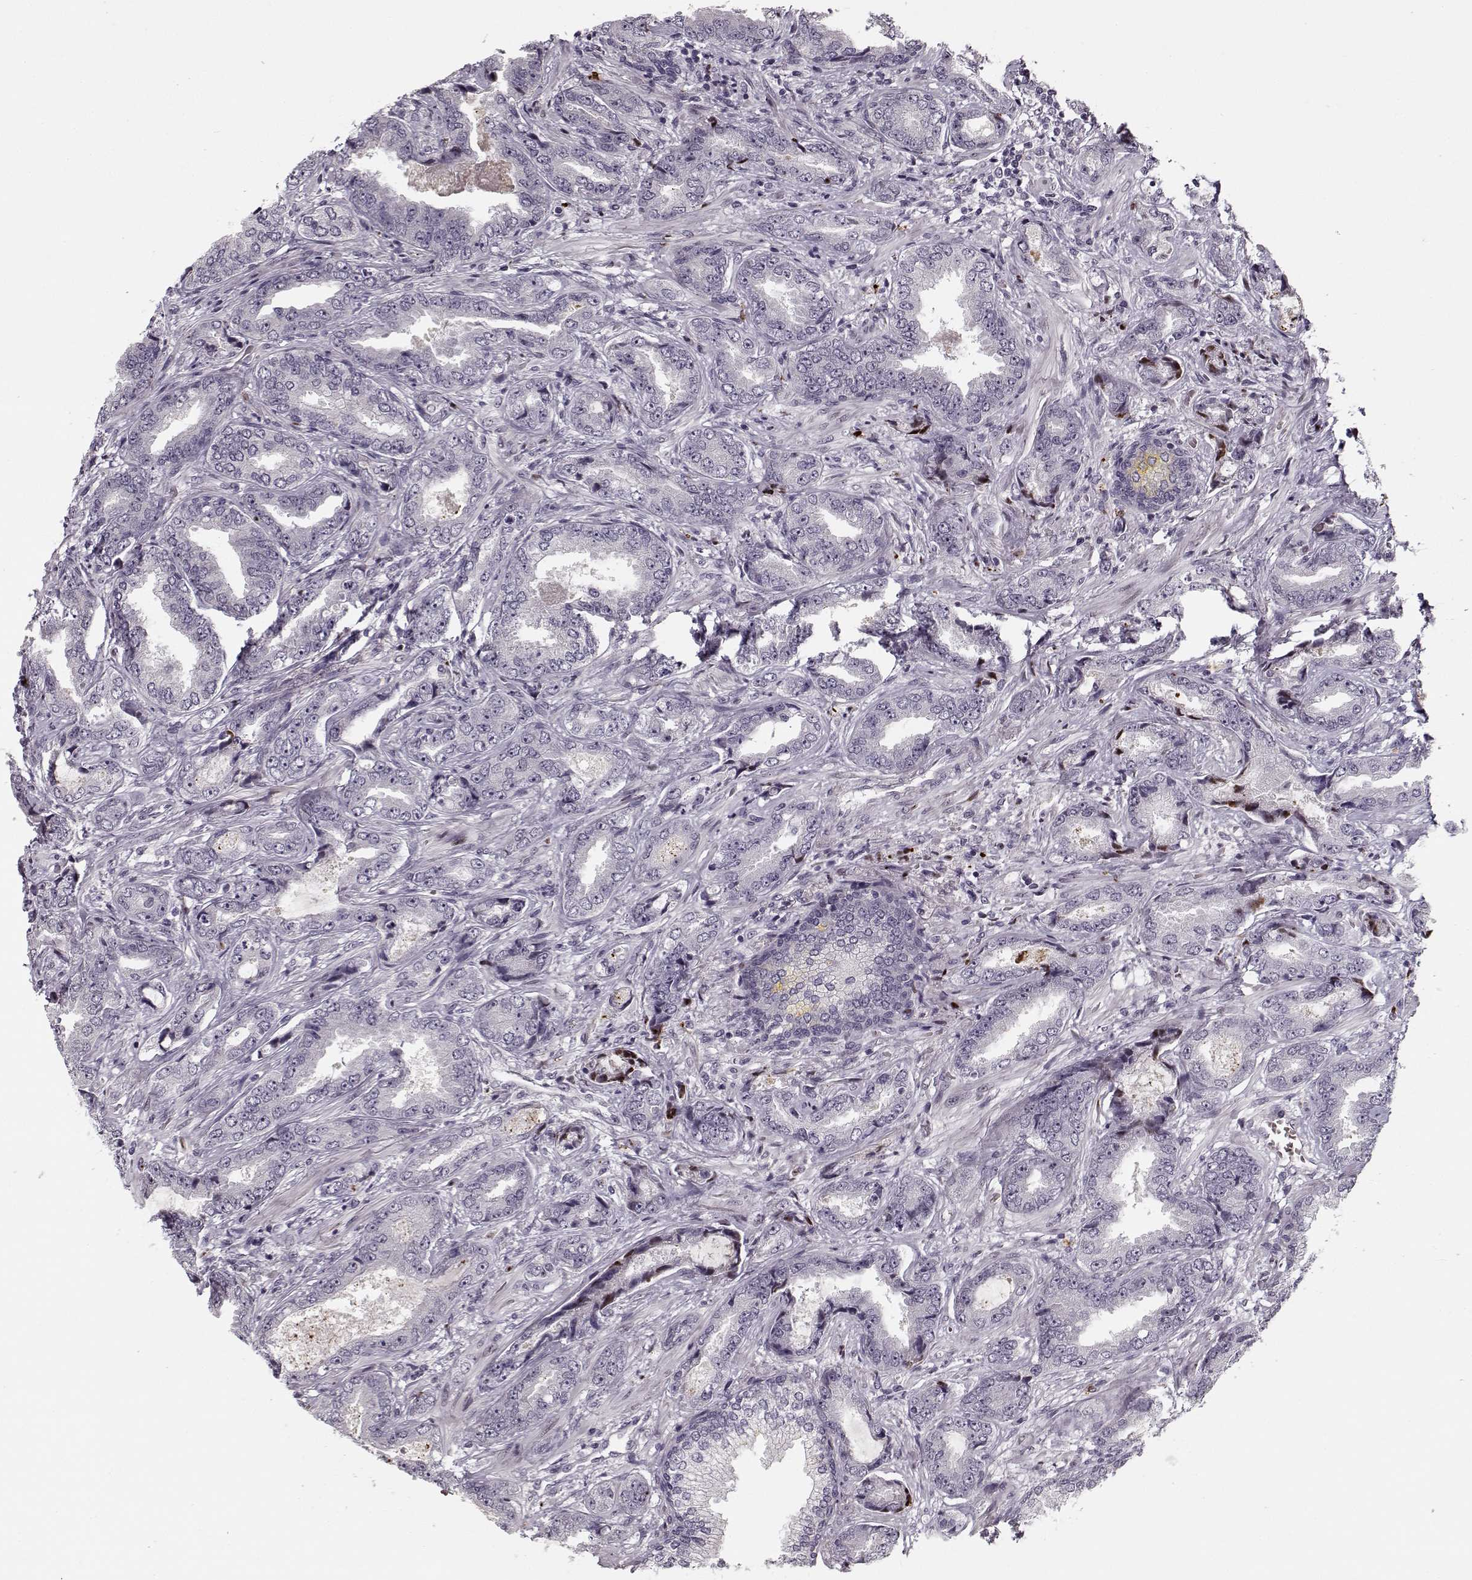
{"staining": {"intensity": "moderate", "quantity": "<25%", "location": "cytoplasmic/membranous"}, "tissue": "prostate cancer", "cell_type": "Tumor cells", "image_type": "cancer", "snomed": [{"axis": "morphology", "description": "Adenocarcinoma, Low grade"}, {"axis": "topography", "description": "Prostate"}], "caption": "Tumor cells reveal moderate cytoplasmic/membranous positivity in approximately <25% of cells in prostate low-grade adenocarcinoma. (brown staining indicates protein expression, while blue staining denotes nuclei).", "gene": "DNAI3", "patient": {"sex": "male", "age": 68}}